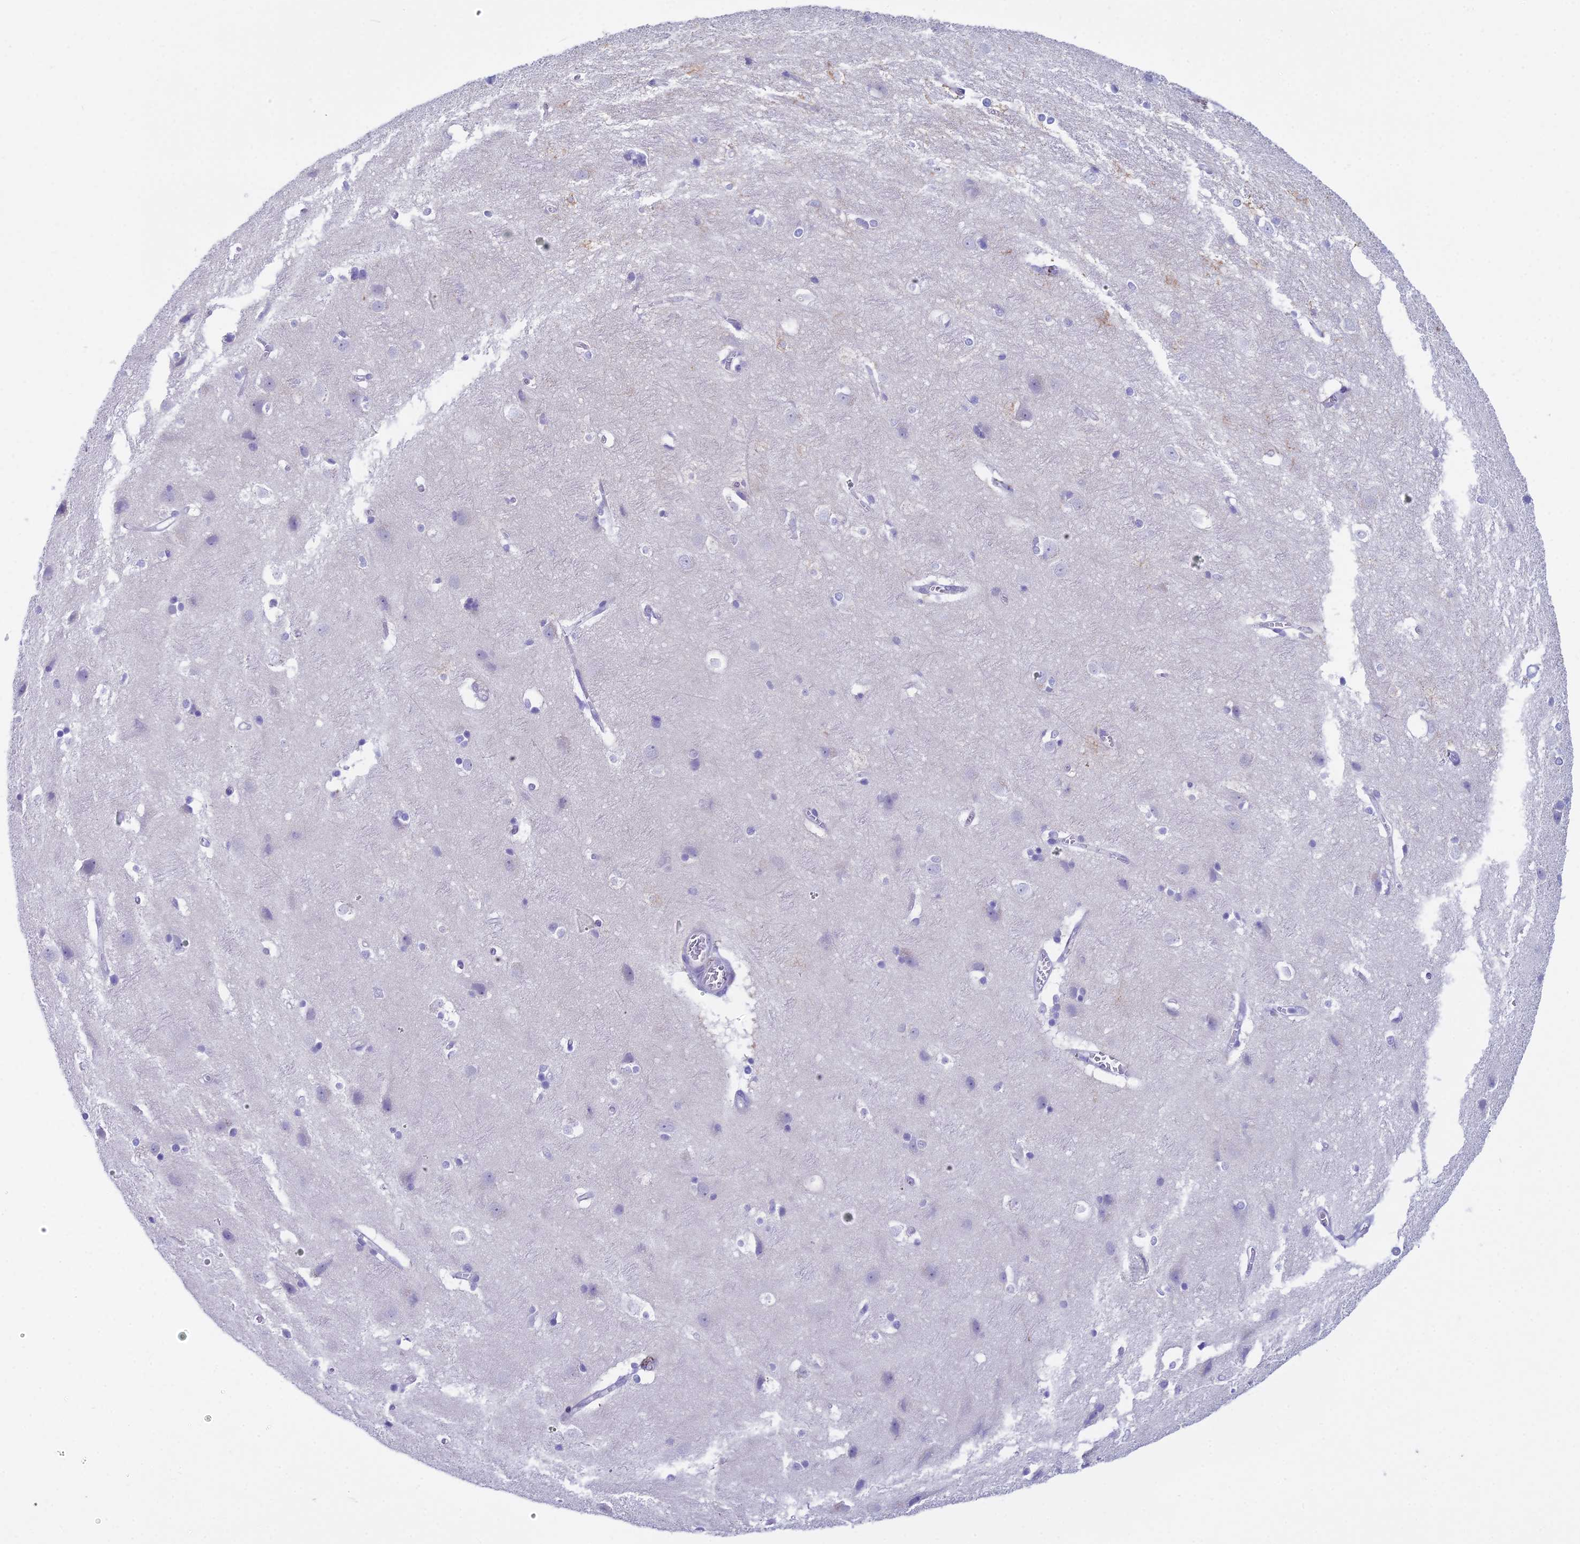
{"staining": {"intensity": "negative", "quantity": "none", "location": "none"}, "tissue": "cerebral cortex", "cell_type": "Endothelial cells", "image_type": "normal", "snomed": [{"axis": "morphology", "description": "Normal tissue, NOS"}, {"axis": "topography", "description": "Cerebral cortex"}], "caption": "The micrograph demonstrates no significant staining in endothelial cells of cerebral cortex.", "gene": "CC2D2A", "patient": {"sex": "male", "age": 54}}